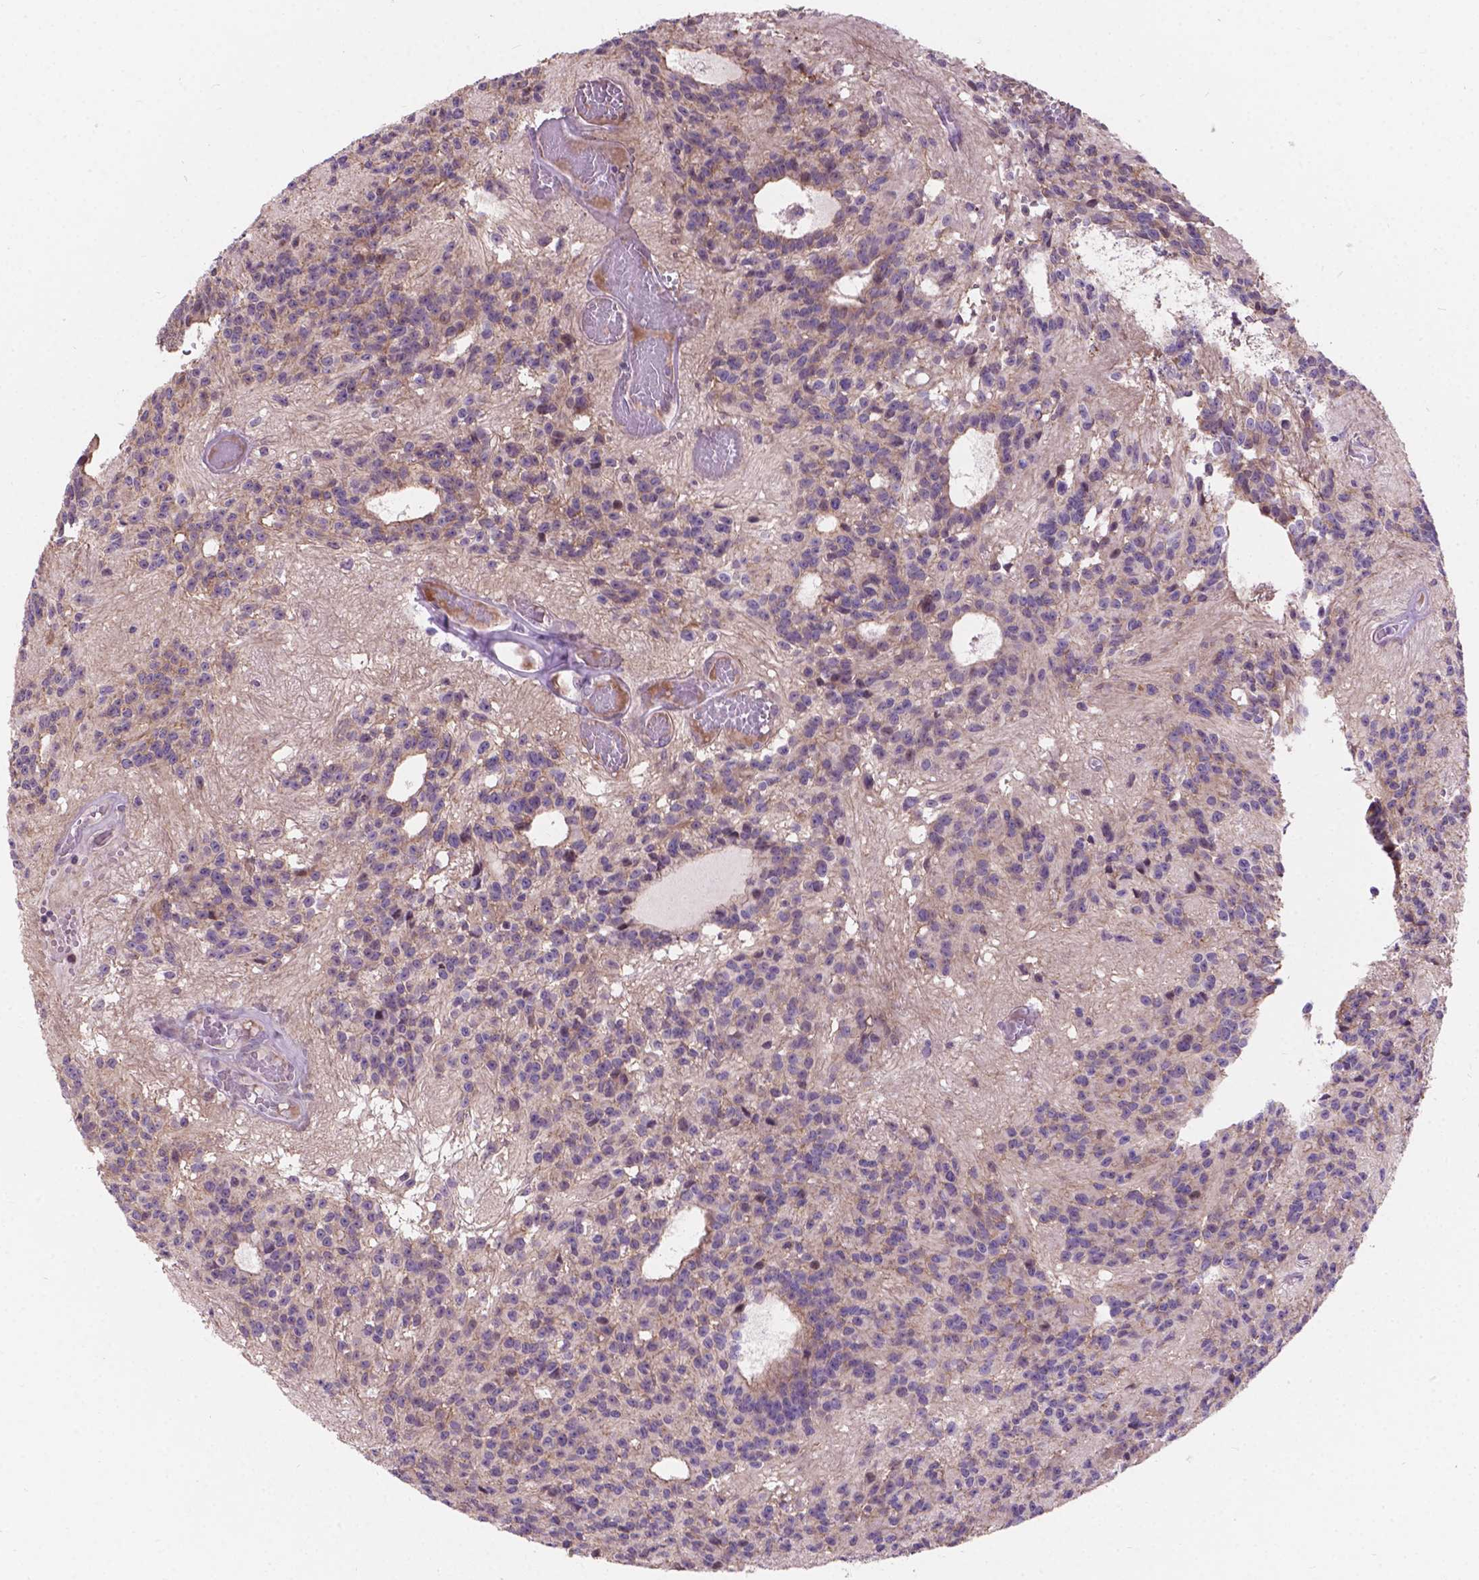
{"staining": {"intensity": "negative", "quantity": "none", "location": "none"}, "tissue": "glioma", "cell_type": "Tumor cells", "image_type": "cancer", "snomed": [{"axis": "morphology", "description": "Glioma, malignant, Low grade"}, {"axis": "topography", "description": "Brain"}], "caption": "IHC photomicrograph of human glioma stained for a protein (brown), which demonstrates no positivity in tumor cells. Brightfield microscopy of immunohistochemistry stained with DAB (3,3'-diaminobenzidine) (brown) and hematoxylin (blue), captured at high magnification.", "gene": "MYH14", "patient": {"sex": "male", "age": 31}}